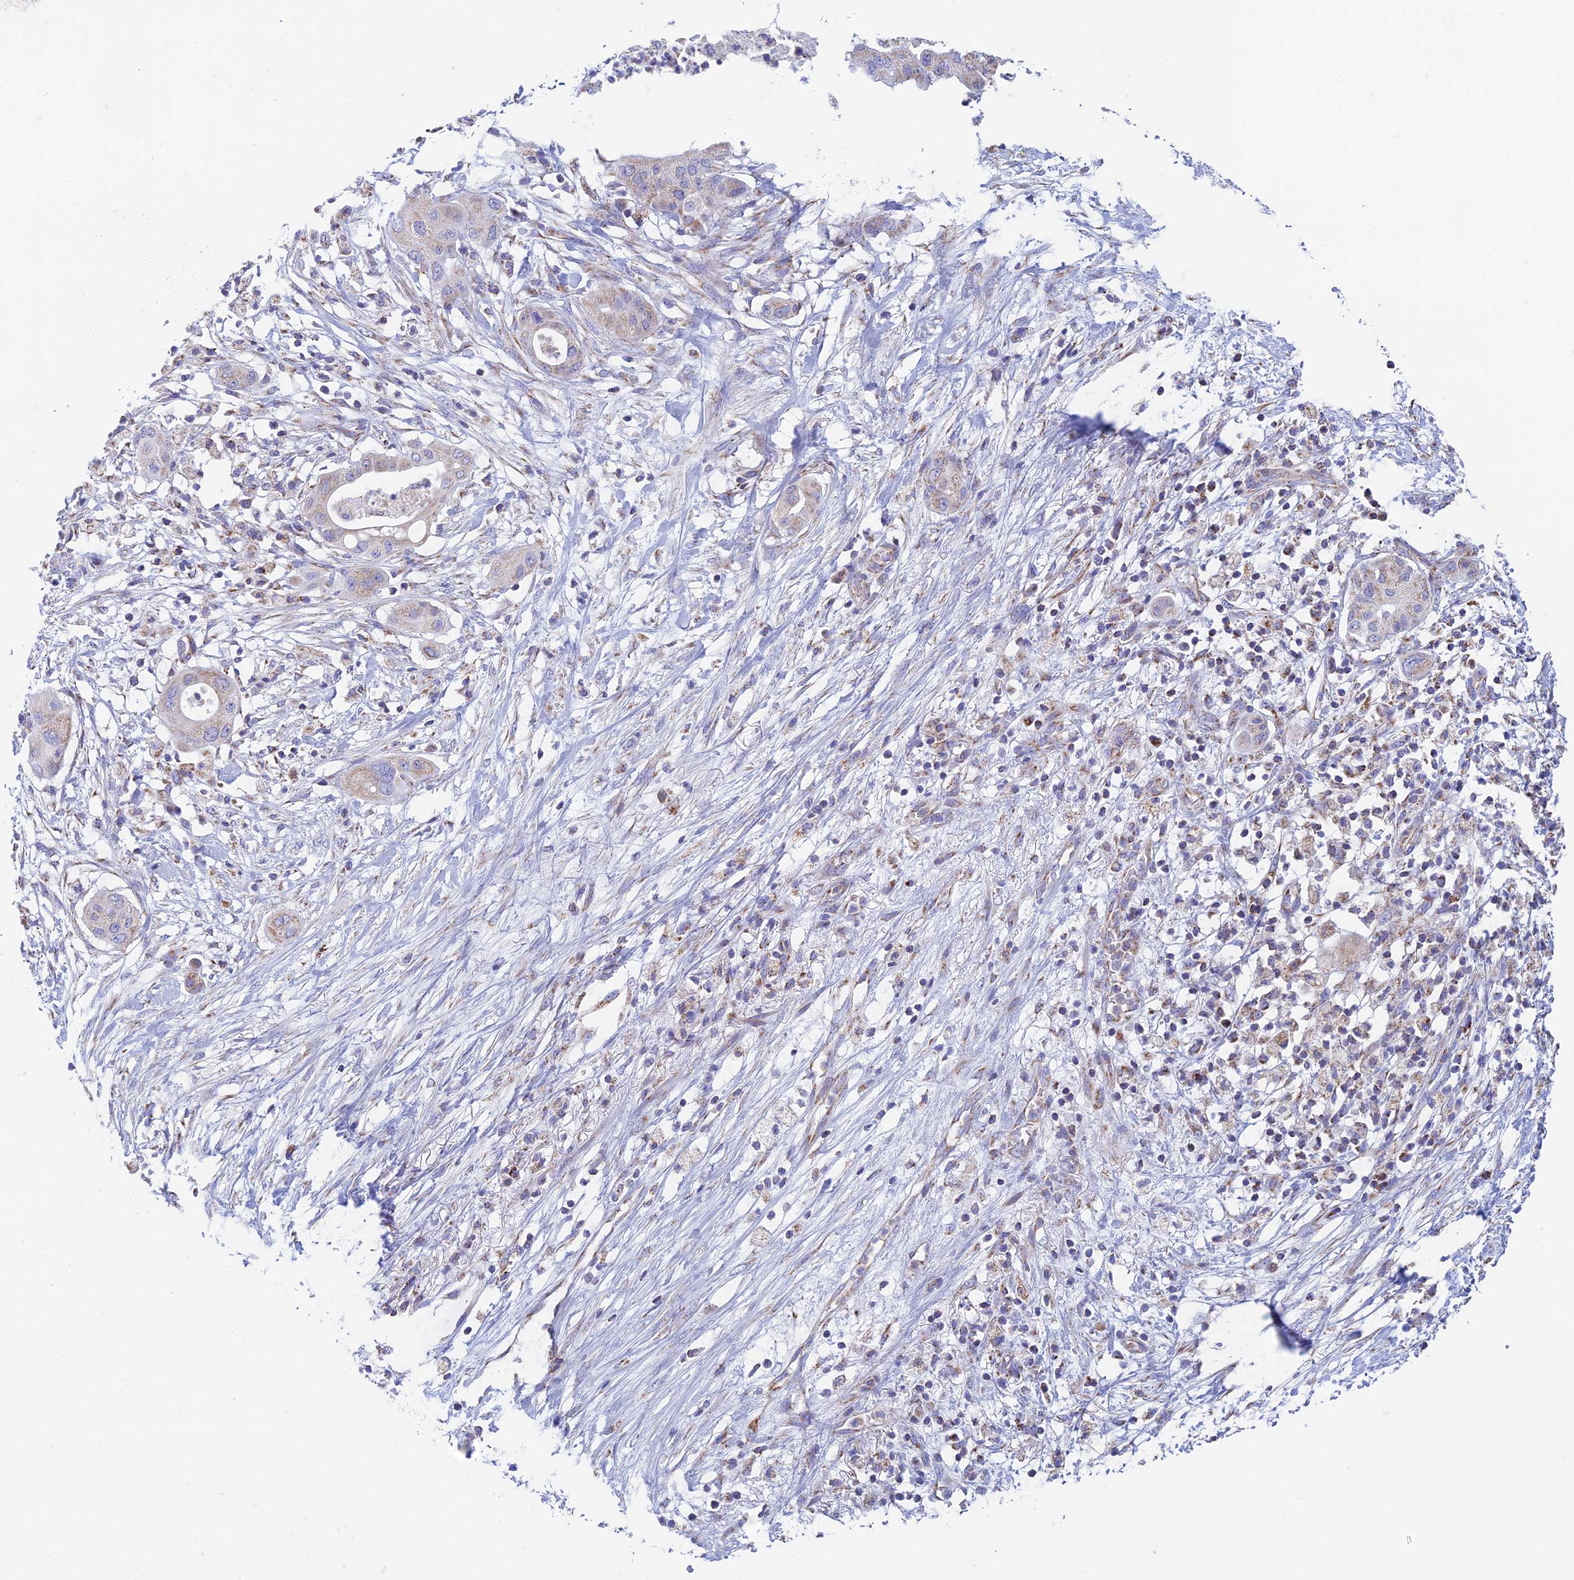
{"staining": {"intensity": "negative", "quantity": "none", "location": "none"}, "tissue": "pancreatic cancer", "cell_type": "Tumor cells", "image_type": "cancer", "snomed": [{"axis": "morphology", "description": "Adenocarcinoma, NOS"}, {"axis": "topography", "description": "Pancreas"}], "caption": "Tumor cells are negative for brown protein staining in pancreatic cancer (adenocarcinoma).", "gene": "ZNF181", "patient": {"sex": "male", "age": 68}}